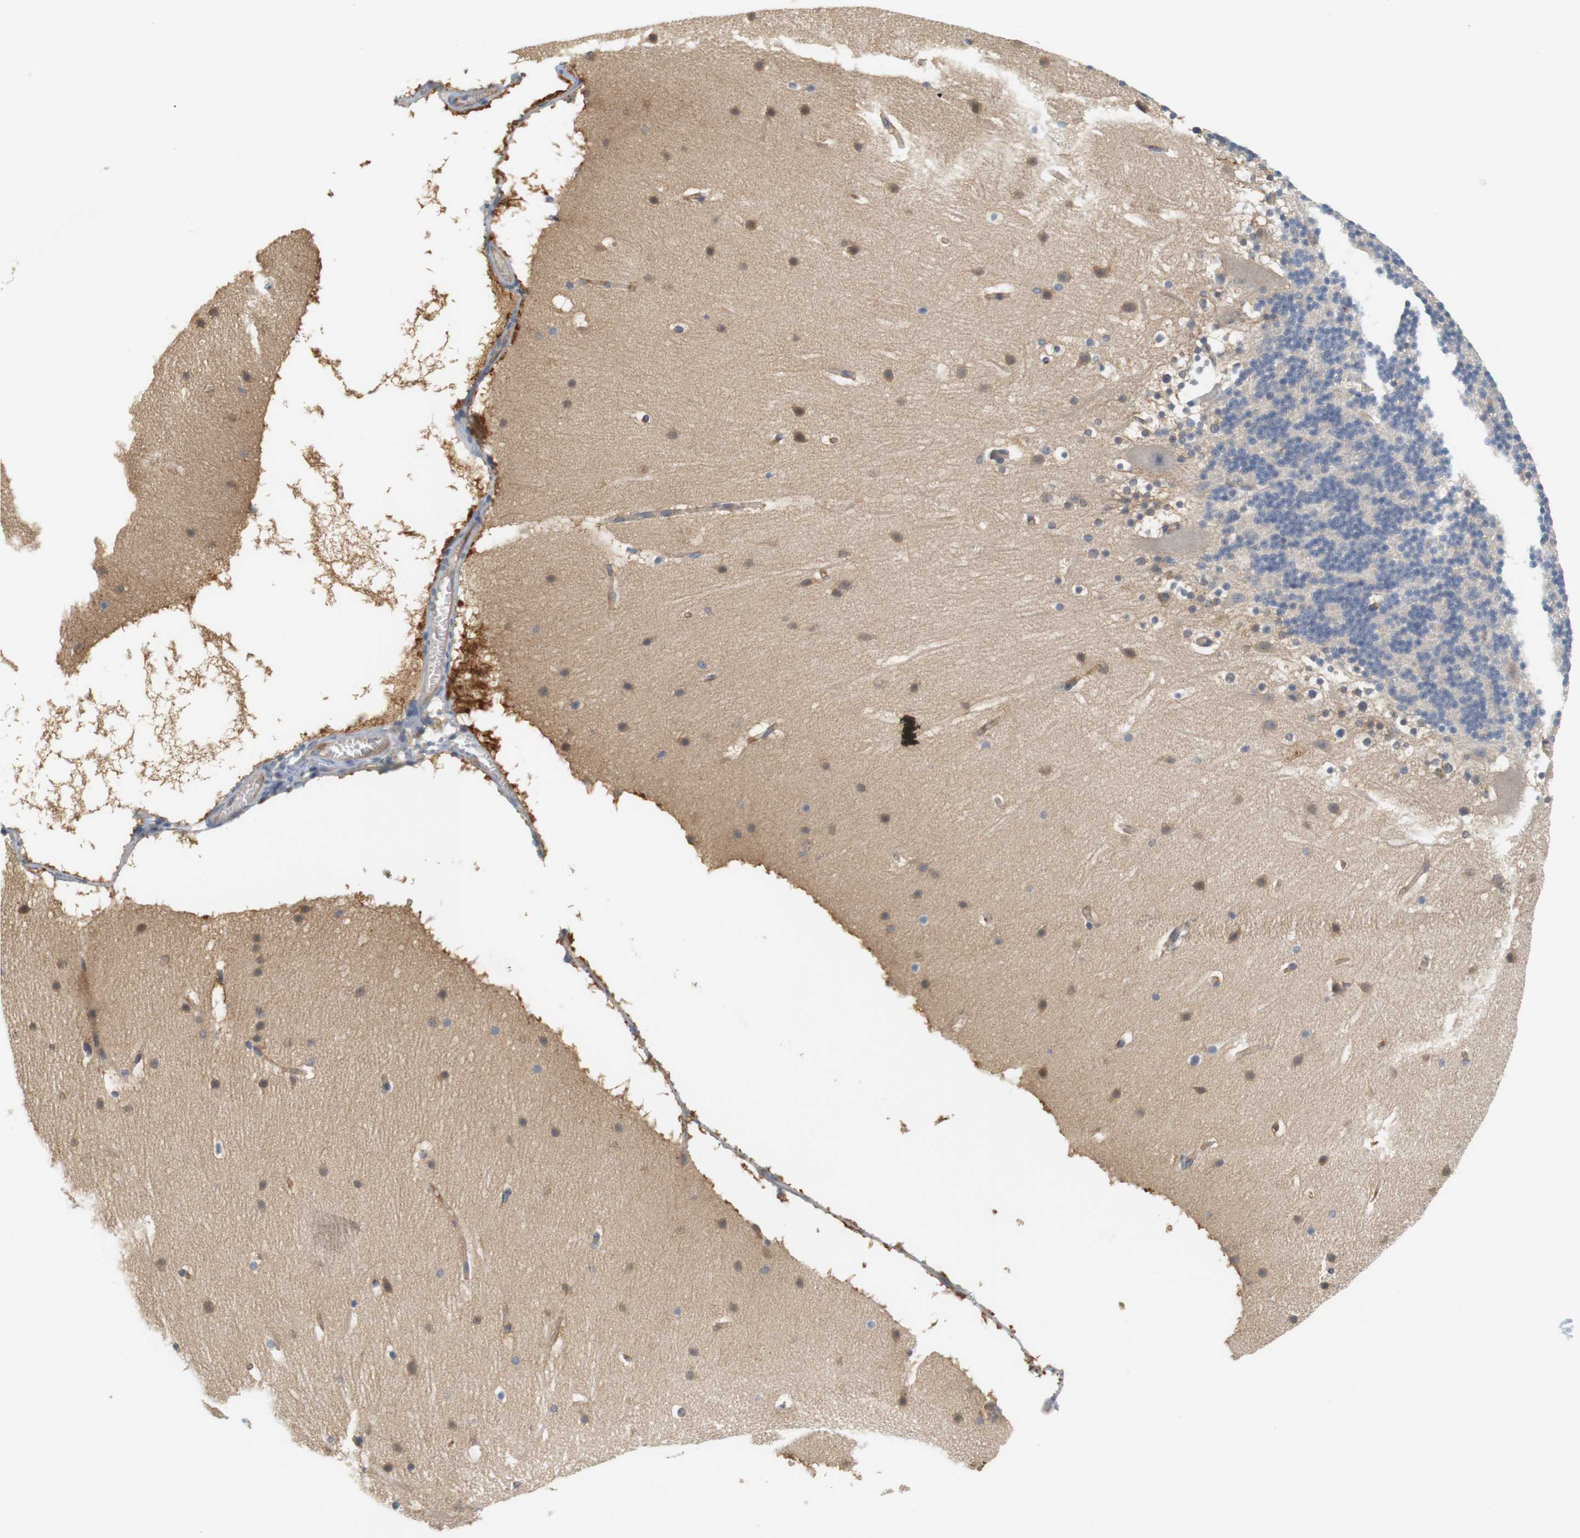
{"staining": {"intensity": "negative", "quantity": "none", "location": "none"}, "tissue": "cerebellum", "cell_type": "Cells in granular layer", "image_type": "normal", "snomed": [{"axis": "morphology", "description": "Normal tissue, NOS"}, {"axis": "topography", "description": "Cerebellum"}], "caption": "High magnification brightfield microscopy of benign cerebellum stained with DAB (3,3'-diaminobenzidine) (brown) and counterstained with hematoxylin (blue): cells in granular layer show no significant expression. (DAB (3,3'-diaminobenzidine) immunohistochemistry (IHC) with hematoxylin counter stain).", "gene": "OSR1", "patient": {"sex": "male", "age": 45}}